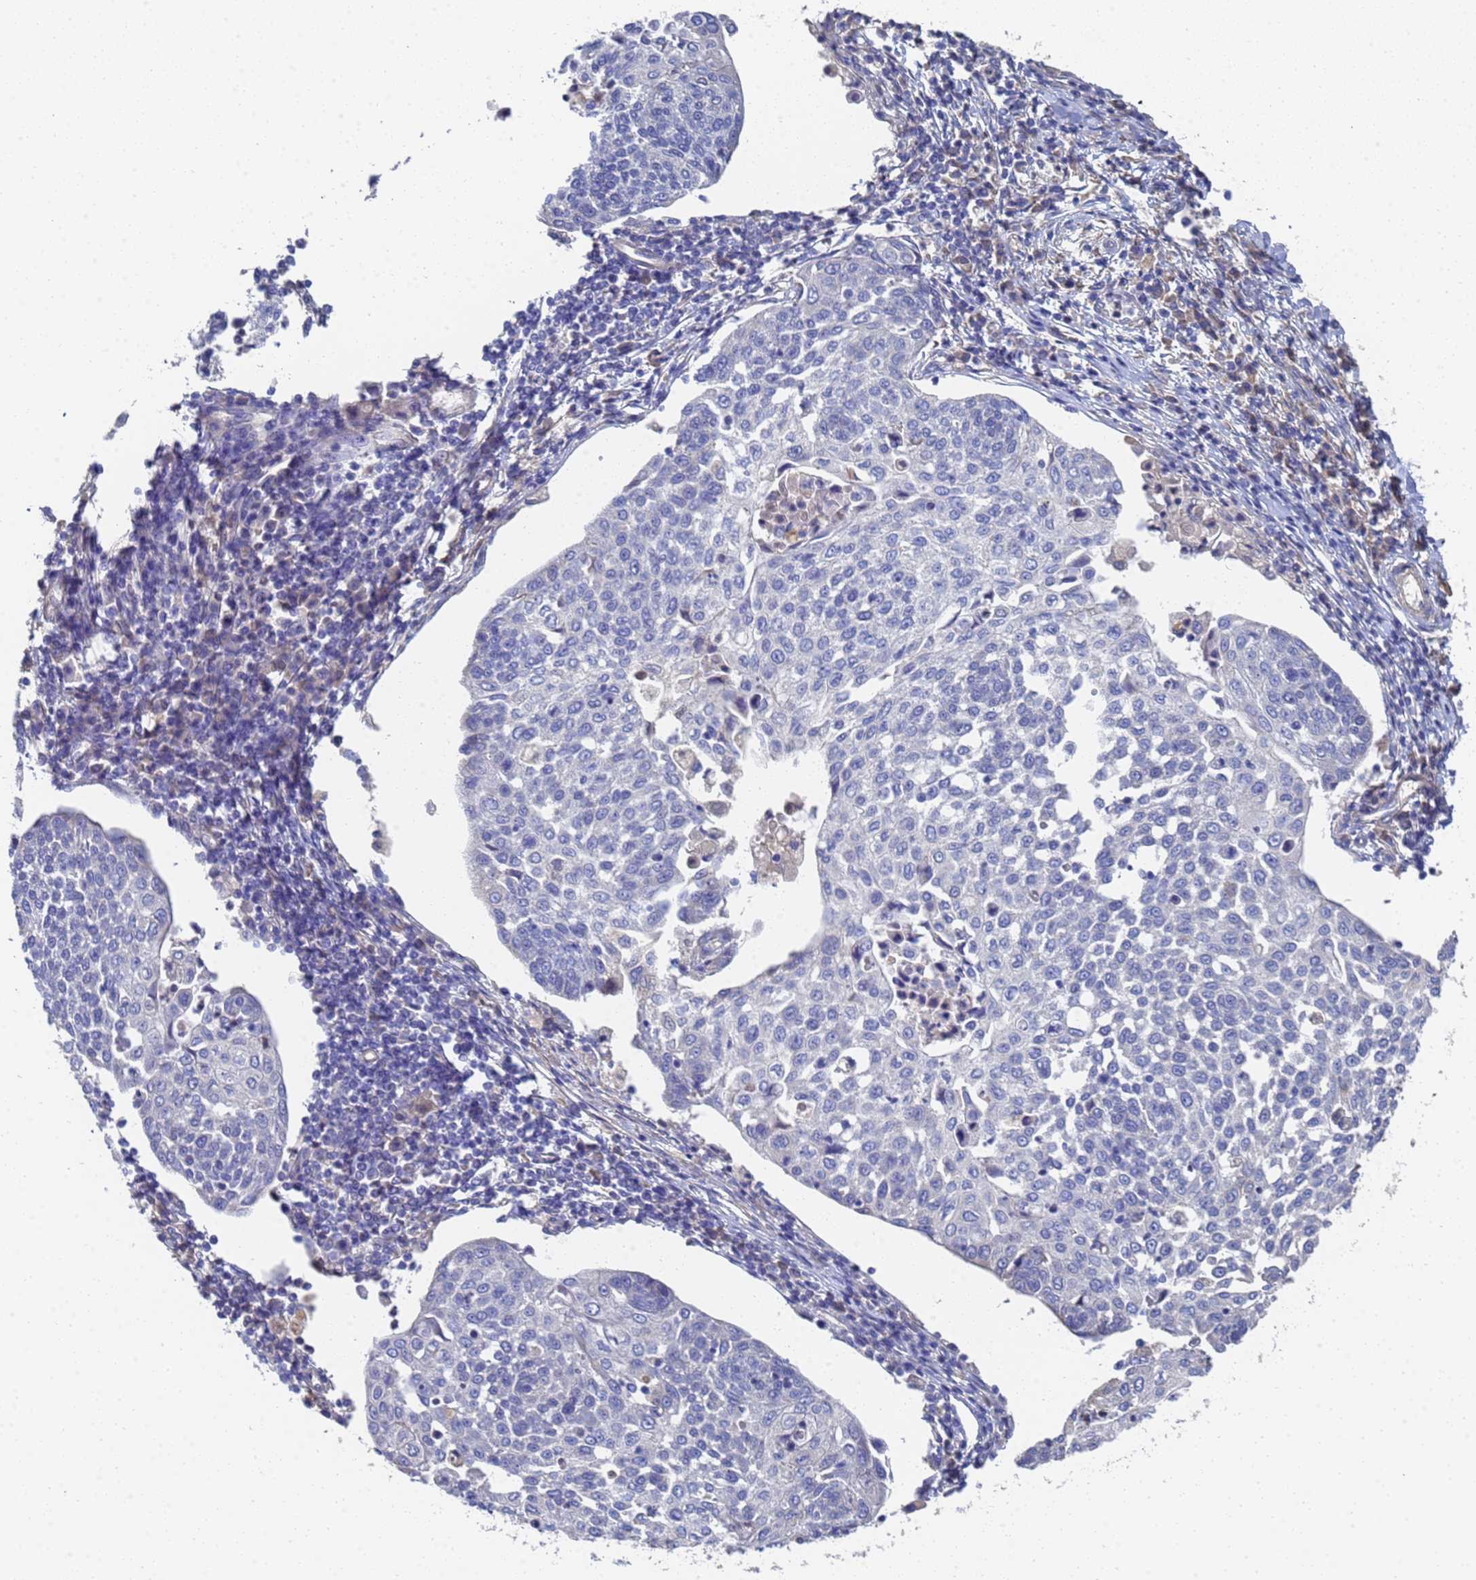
{"staining": {"intensity": "negative", "quantity": "none", "location": "none"}, "tissue": "cervical cancer", "cell_type": "Tumor cells", "image_type": "cancer", "snomed": [{"axis": "morphology", "description": "Squamous cell carcinoma, NOS"}, {"axis": "topography", "description": "Cervix"}], "caption": "The micrograph exhibits no staining of tumor cells in cervical cancer (squamous cell carcinoma).", "gene": "LBX2", "patient": {"sex": "female", "age": 34}}